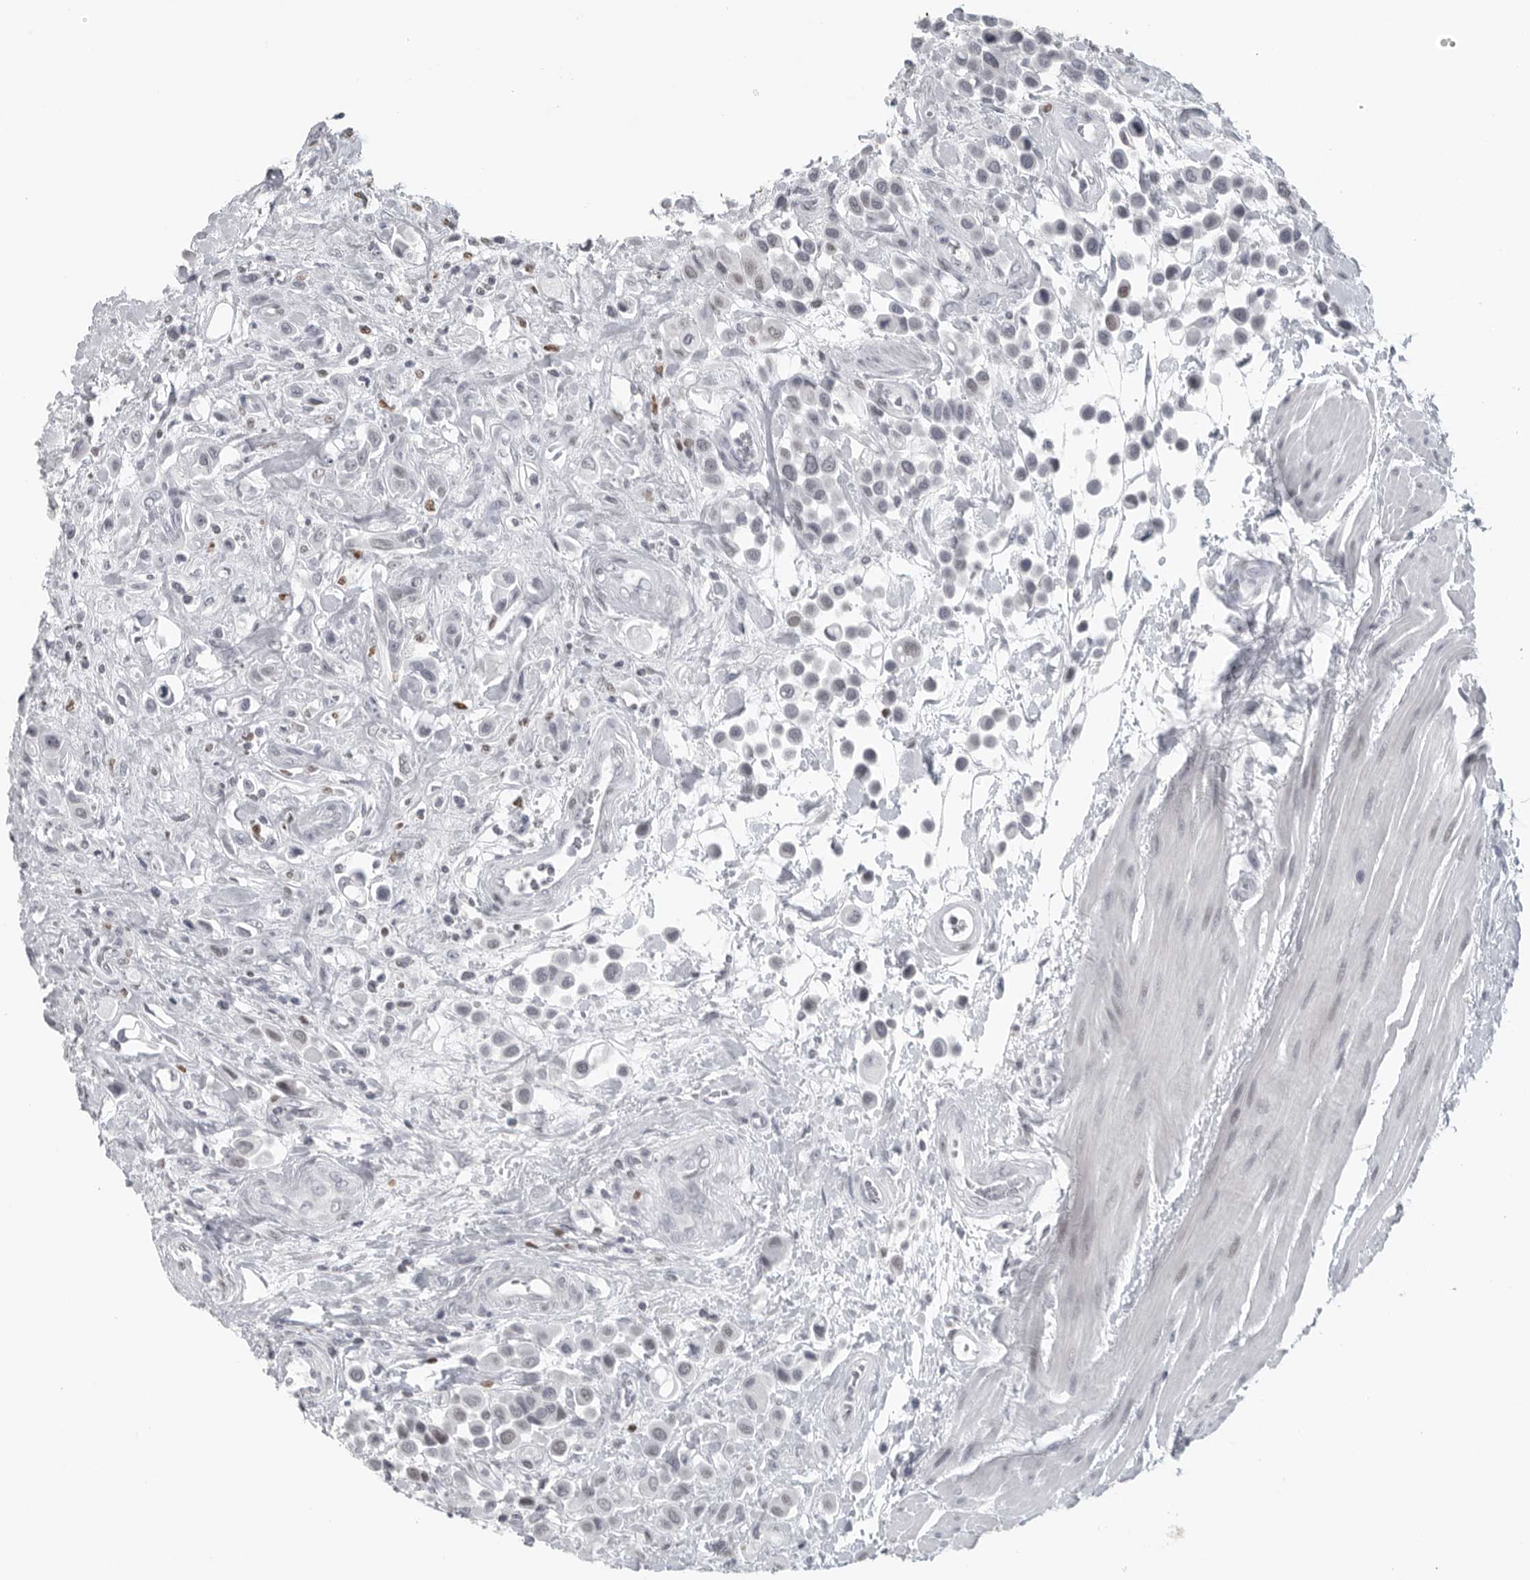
{"staining": {"intensity": "negative", "quantity": "none", "location": "none"}, "tissue": "urothelial cancer", "cell_type": "Tumor cells", "image_type": "cancer", "snomed": [{"axis": "morphology", "description": "Urothelial carcinoma, High grade"}, {"axis": "topography", "description": "Urinary bladder"}], "caption": "This is an immunohistochemistry (IHC) photomicrograph of human urothelial carcinoma (high-grade). There is no positivity in tumor cells.", "gene": "SATB2", "patient": {"sex": "male", "age": 50}}